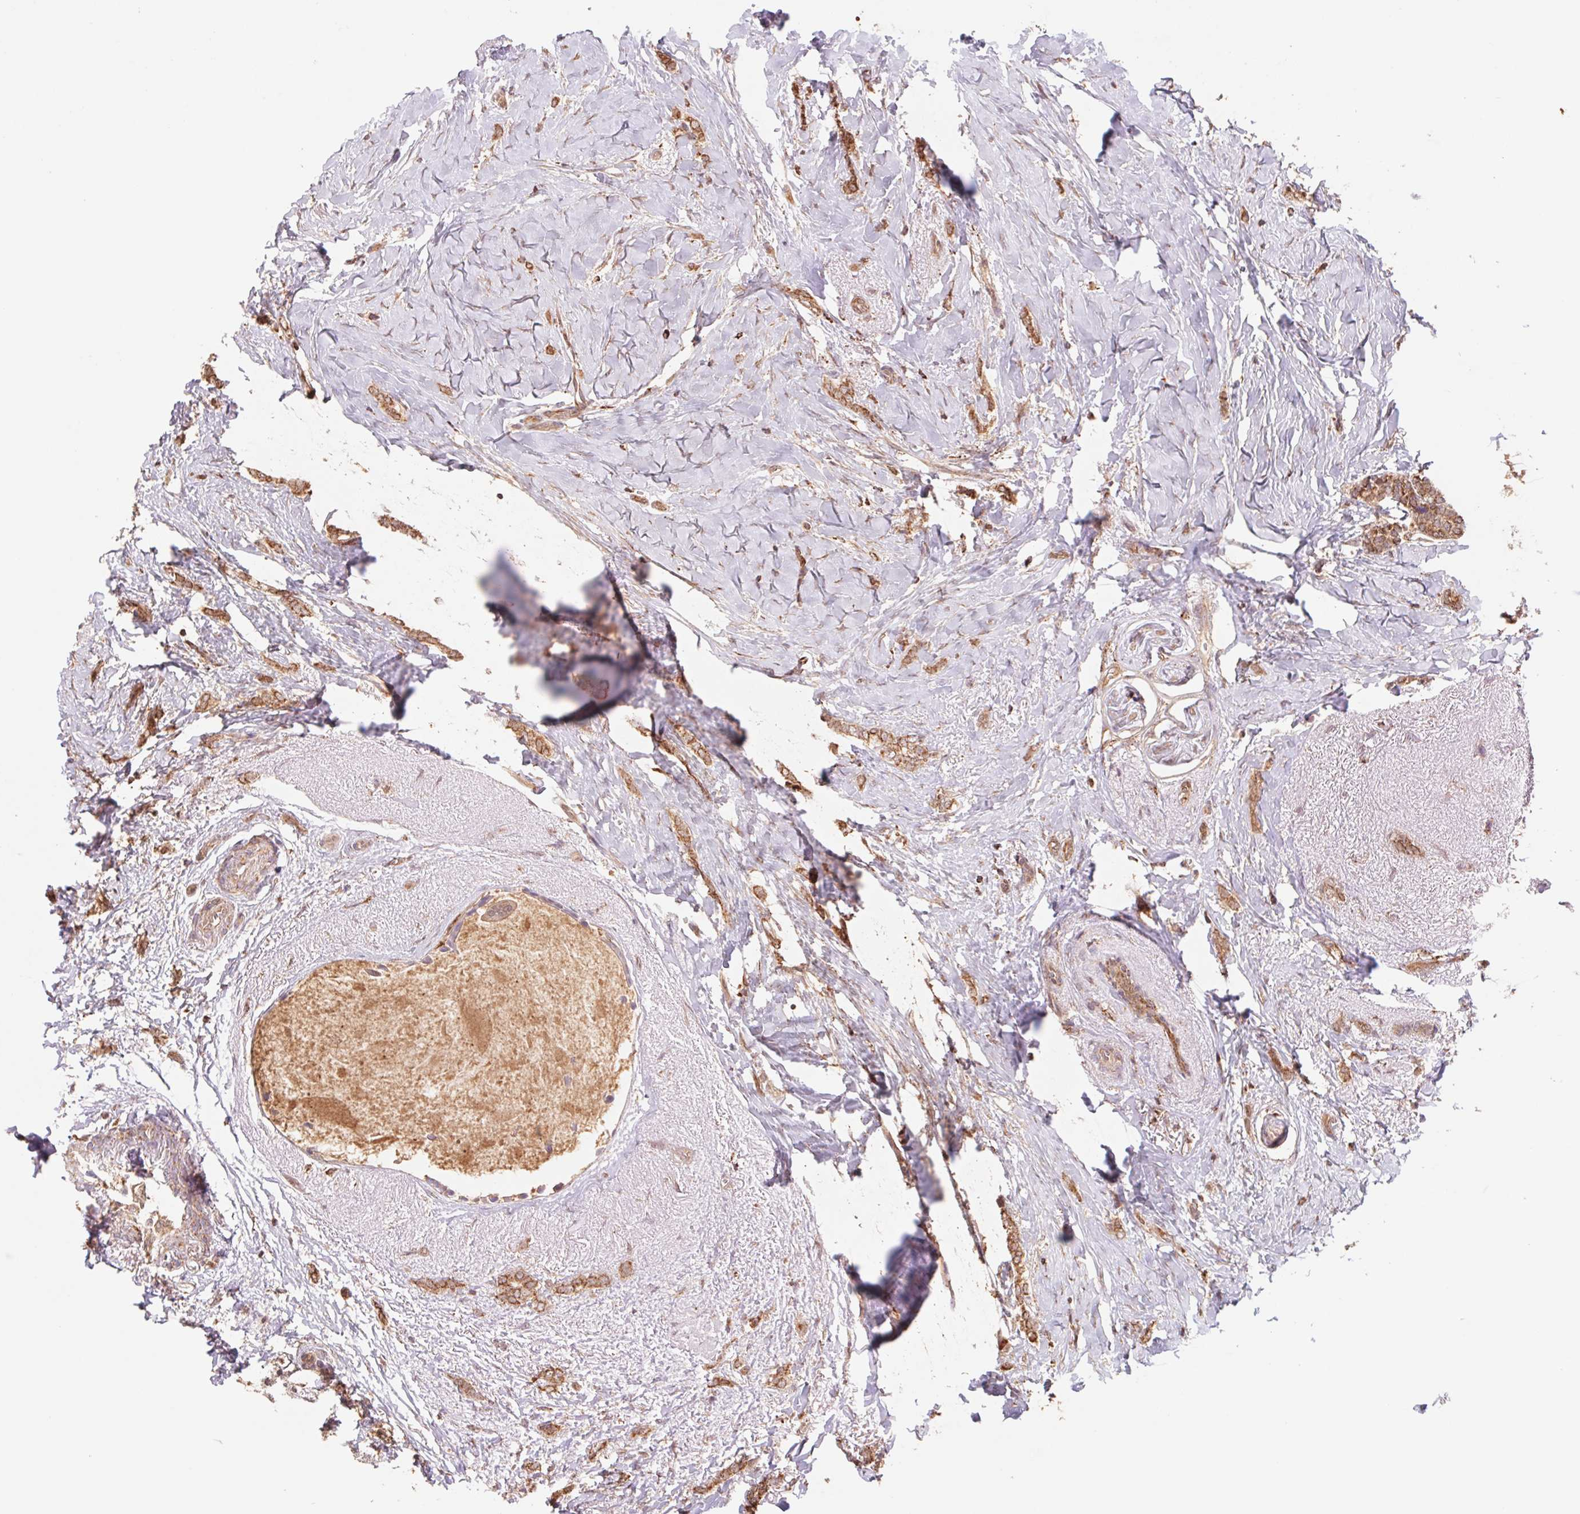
{"staining": {"intensity": "moderate", "quantity": ">75%", "location": "cytoplasmic/membranous"}, "tissue": "breast cancer", "cell_type": "Tumor cells", "image_type": "cancer", "snomed": [{"axis": "morphology", "description": "Normal tissue, NOS"}, {"axis": "morphology", "description": "Duct carcinoma"}, {"axis": "topography", "description": "Breast"}], "caption": "Immunohistochemical staining of human breast cancer reveals moderate cytoplasmic/membranous protein staining in about >75% of tumor cells.", "gene": "URM1", "patient": {"sex": "female", "age": 77}}